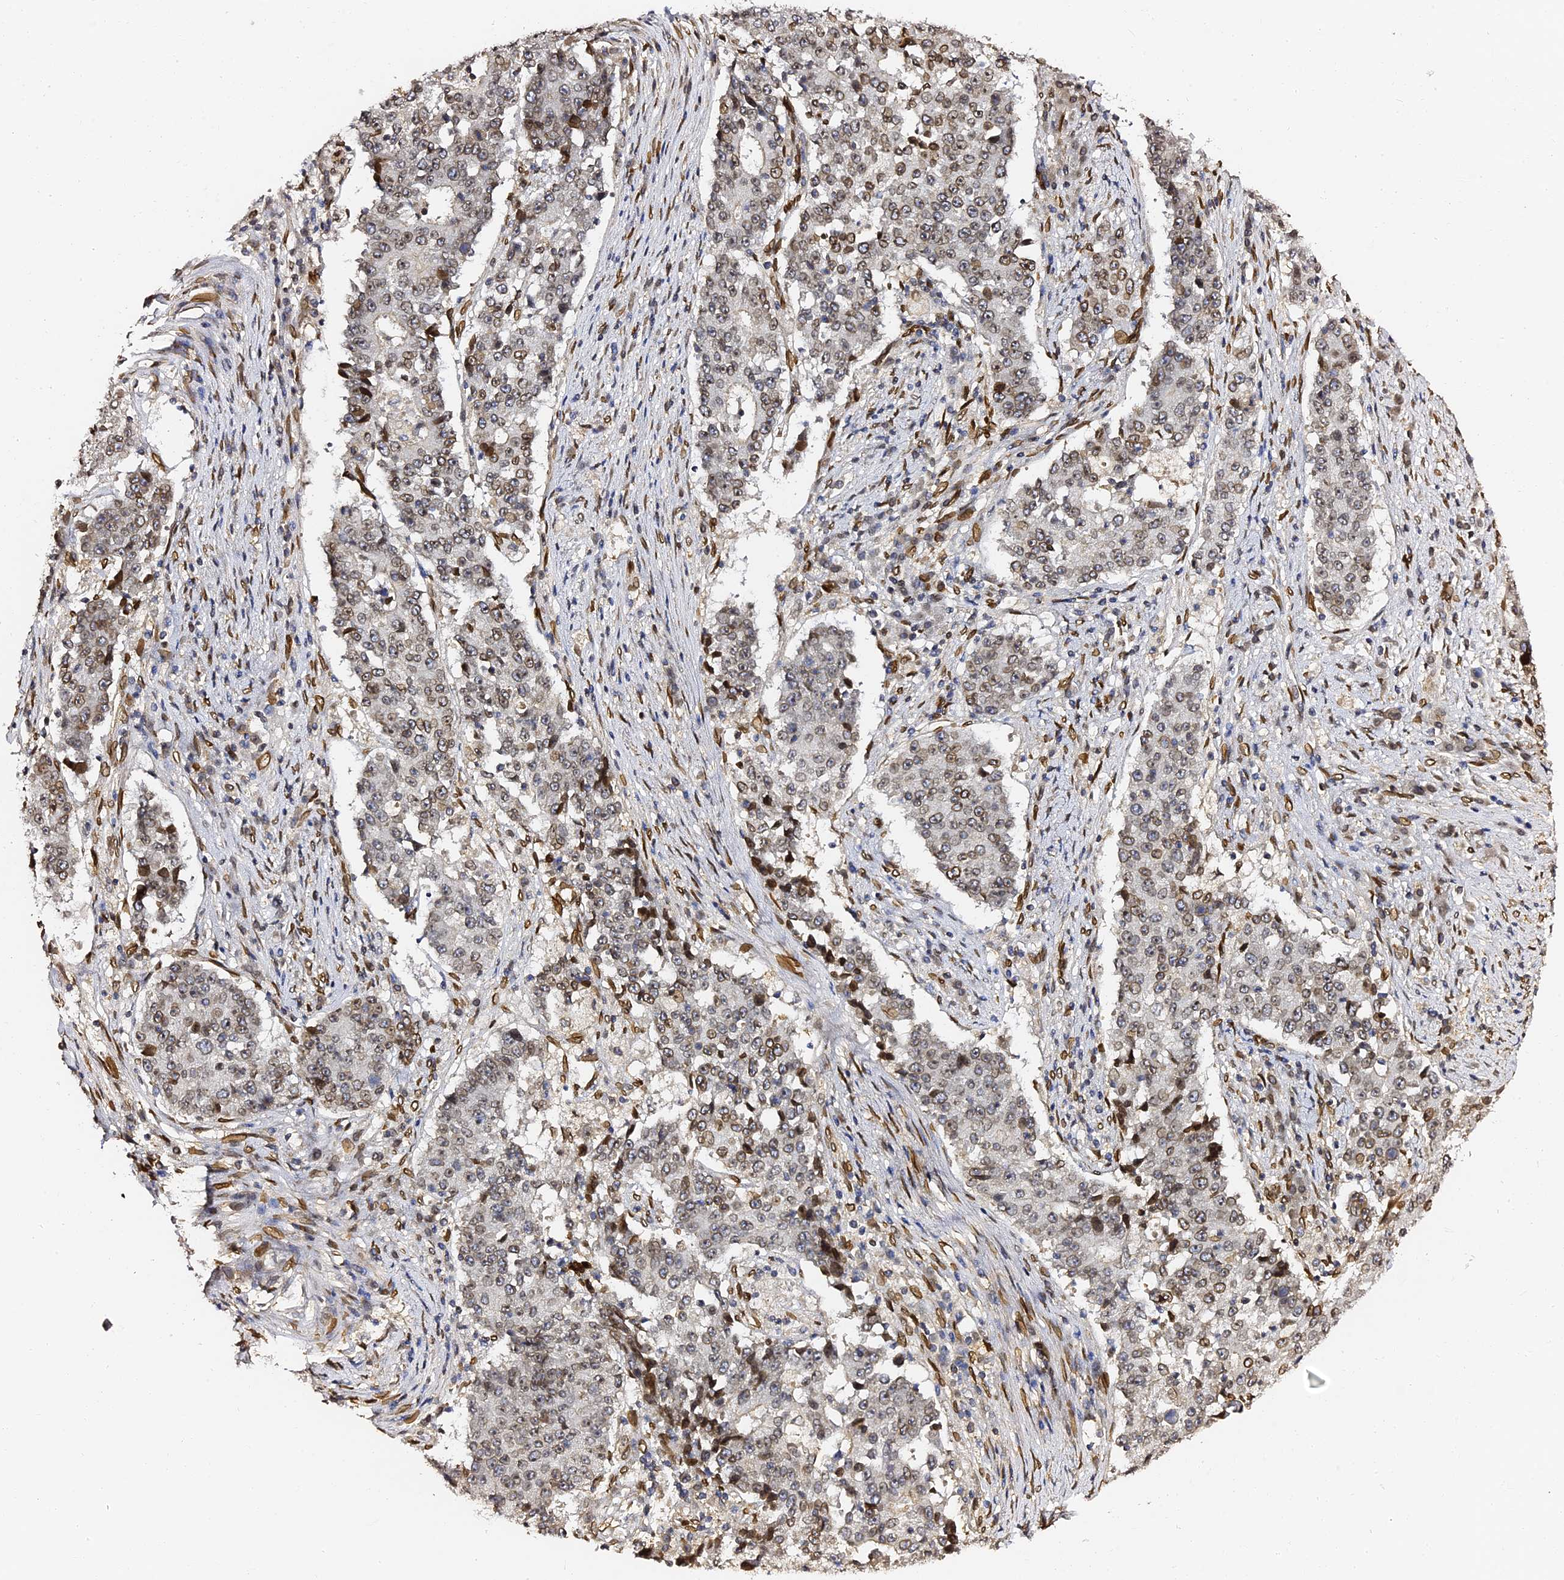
{"staining": {"intensity": "moderate", "quantity": "25%-75%", "location": "cytoplasmic/membranous,nuclear"}, "tissue": "stomach cancer", "cell_type": "Tumor cells", "image_type": "cancer", "snomed": [{"axis": "morphology", "description": "Adenocarcinoma, NOS"}, {"axis": "topography", "description": "Stomach"}], "caption": "IHC micrograph of human adenocarcinoma (stomach) stained for a protein (brown), which exhibits medium levels of moderate cytoplasmic/membranous and nuclear expression in approximately 25%-75% of tumor cells.", "gene": "ANAPC5", "patient": {"sex": "male", "age": 59}}